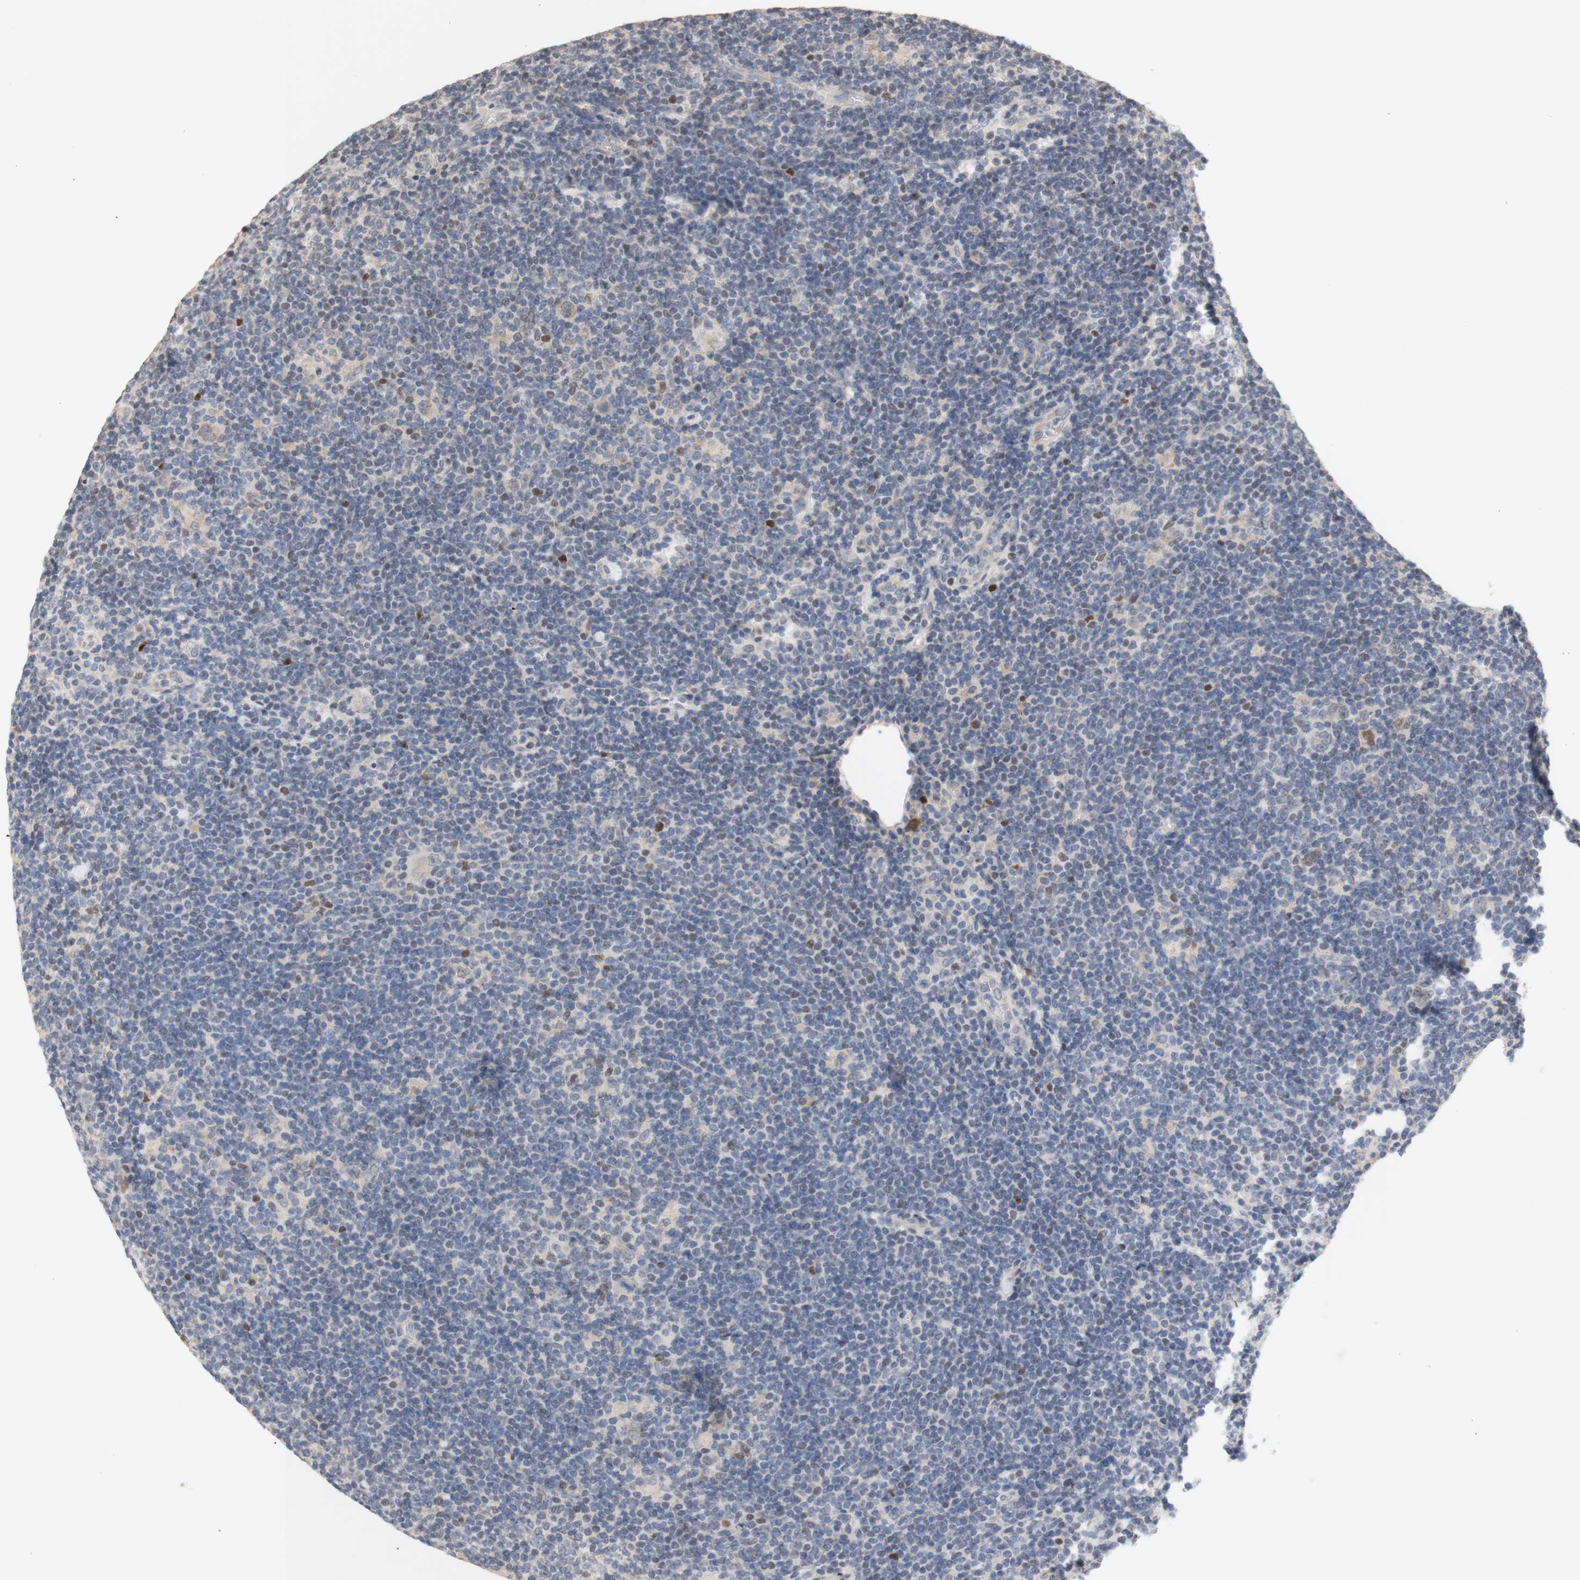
{"staining": {"intensity": "negative", "quantity": "none", "location": "none"}, "tissue": "lymphoma", "cell_type": "Tumor cells", "image_type": "cancer", "snomed": [{"axis": "morphology", "description": "Hodgkin's disease, NOS"}, {"axis": "topography", "description": "Lymph node"}], "caption": "Protein analysis of lymphoma demonstrates no significant staining in tumor cells.", "gene": "FOSB", "patient": {"sex": "female", "age": 57}}